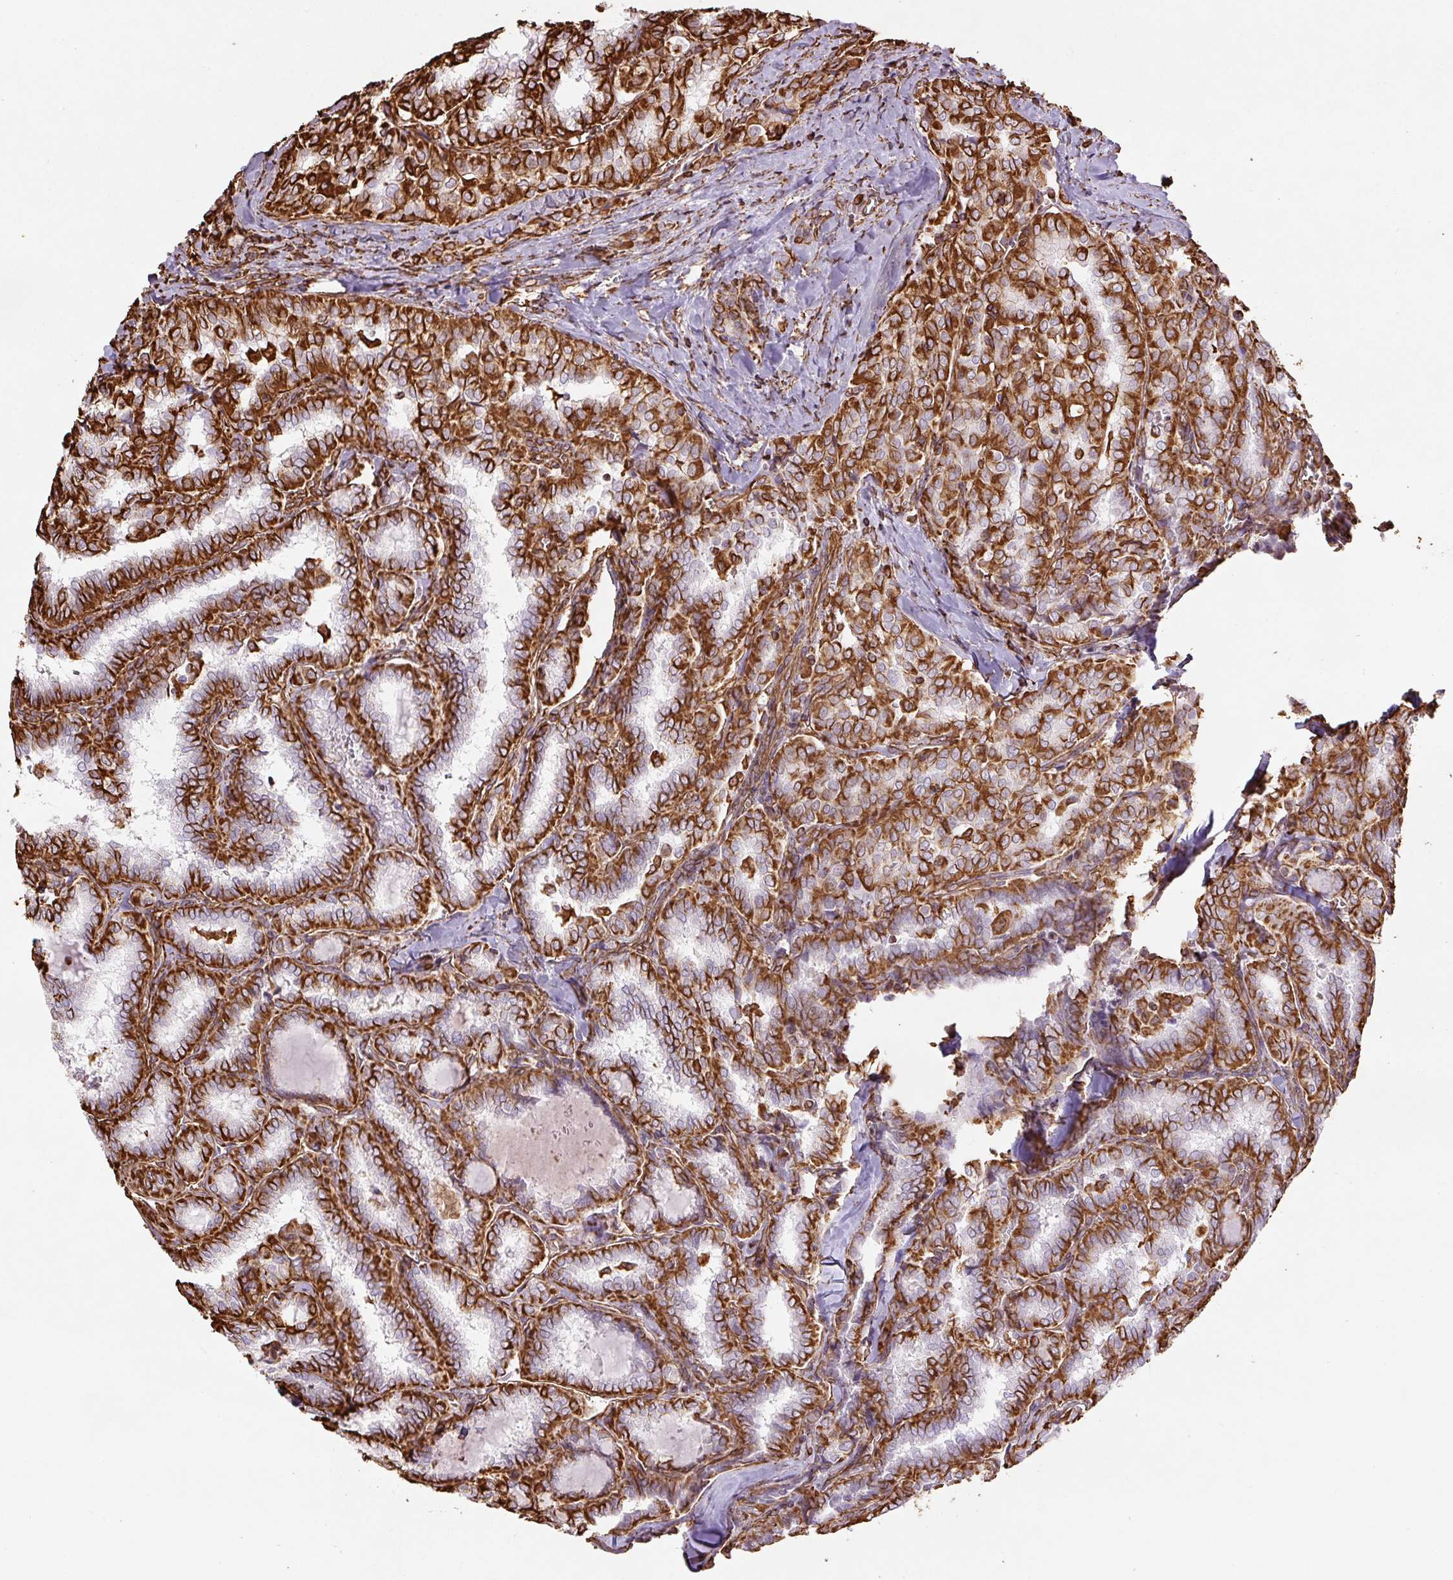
{"staining": {"intensity": "strong", "quantity": ">75%", "location": "cytoplasmic/membranous"}, "tissue": "thyroid cancer", "cell_type": "Tumor cells", "image_type": "cancer", "snomed": [{"axis": "morphology", "description": "Papillary adenocarcinoma, NOS"}, {"axis": "topography", "description": "Thyroid gland"}], "caption": "A micrograph showing strong cytoplasmic/membranous positivity in about >75% of tumor cells in thyroid papillary adenocarcinoma, as visualized by brown immunohistochemical staining.", "gene": "VIM", "patient": {"sex": "female", "age": 30}}